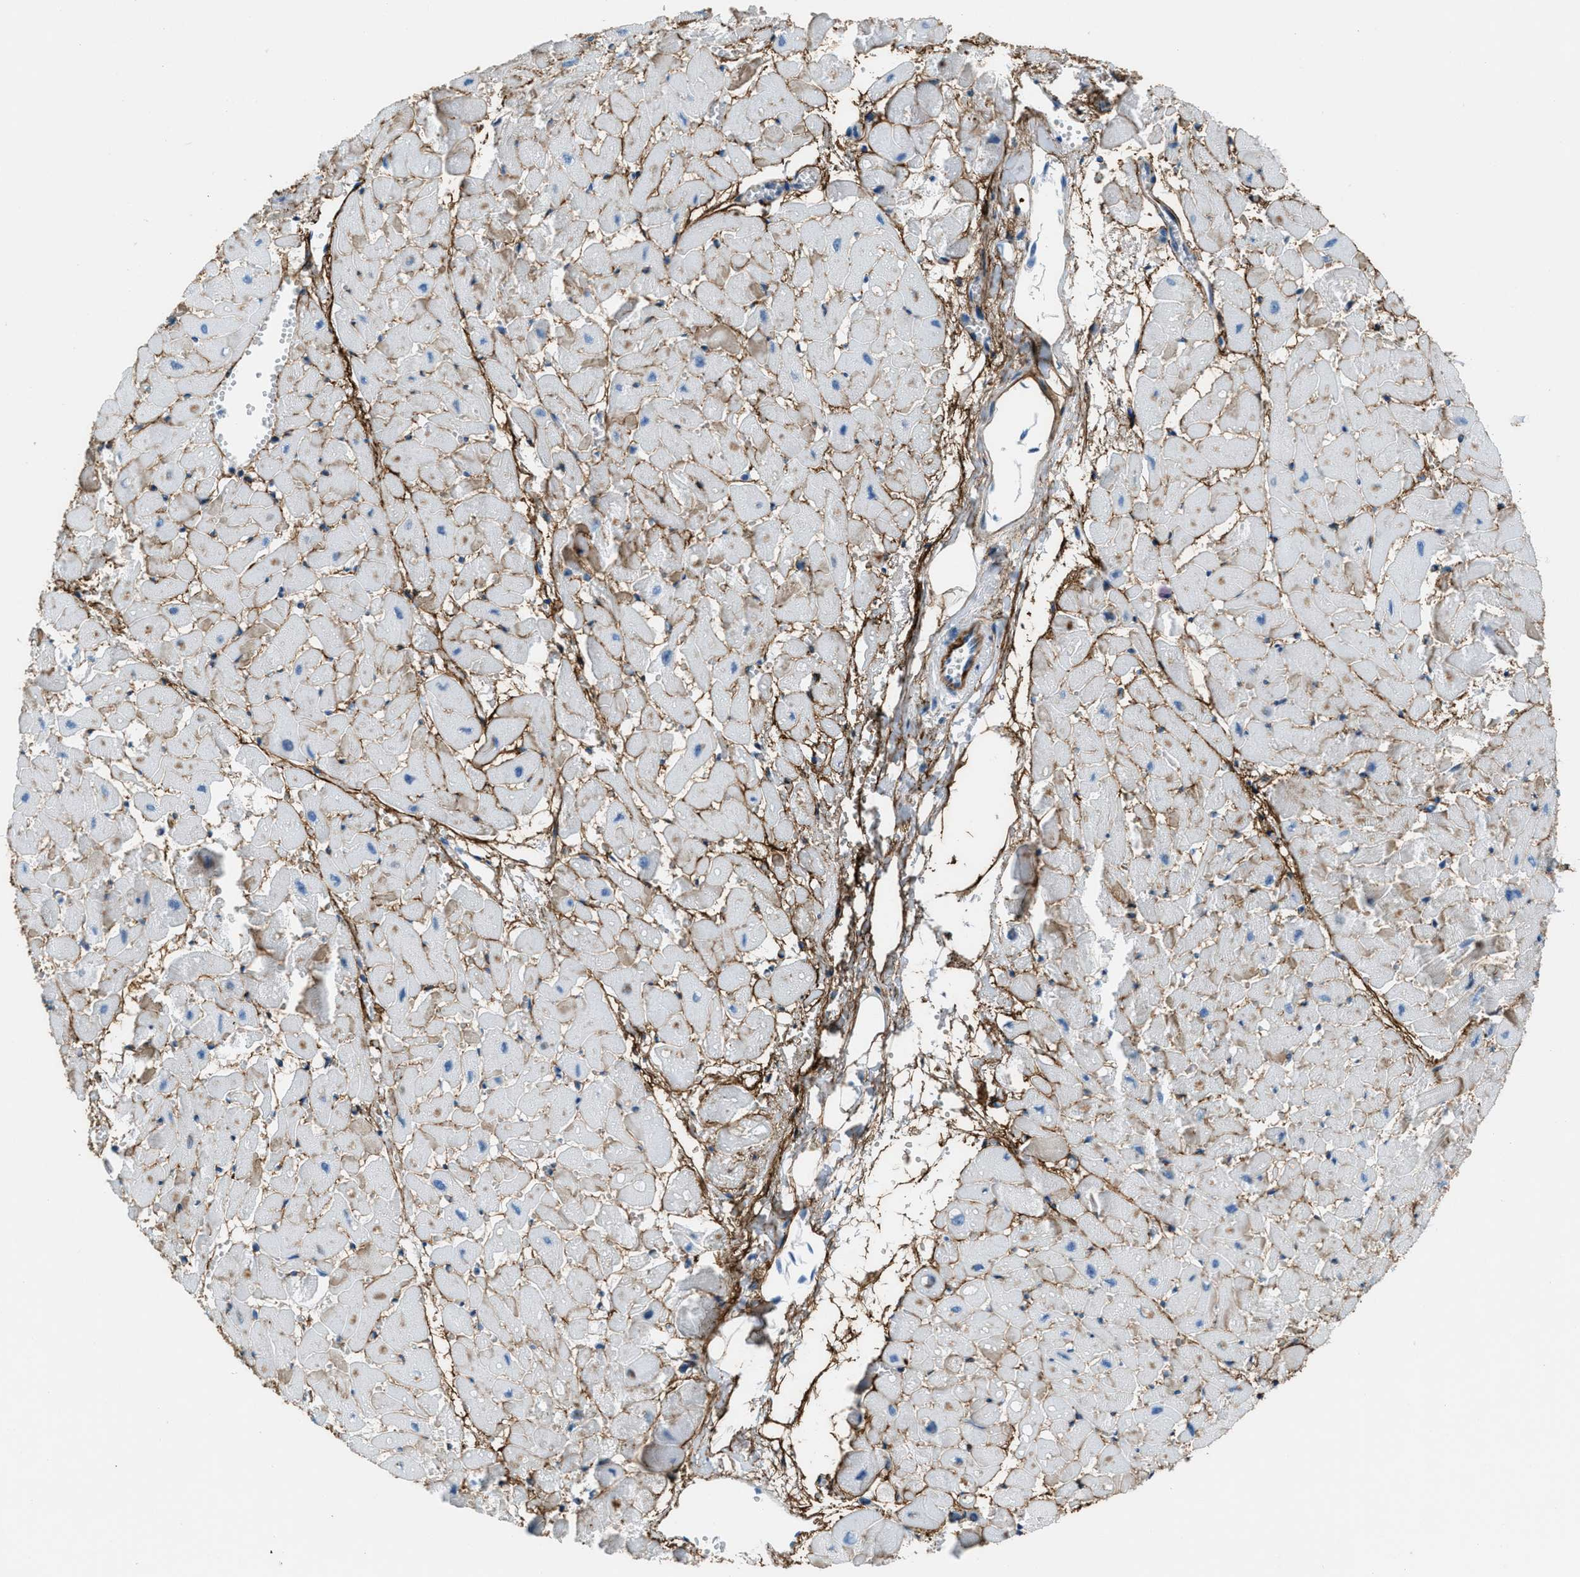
{"staining": {"intensity": "moderate", "quantity": "25%-75%", "location": "cytoplasmic/membranous"}, "tissue": "heart muscle", "cell_type": "Cardiomyocytes", "image_type": "normal", "snomed": [{"axis": "morphology", "description": "Normal tissue, NOS"}, {"axis": "topography", "description": "Heart"}], "caption": "Cardiomyocytes display moderate cytoplasmic/membranous staining in about 25%-75% of cells in benign heart muscle. The protein is stained brown, and the nuclei are stained in blue (DAB IHC with brightfield microscopy, high magnification).", "gene": "FBN1", "patient": {"sex": "female", "age": 19}}